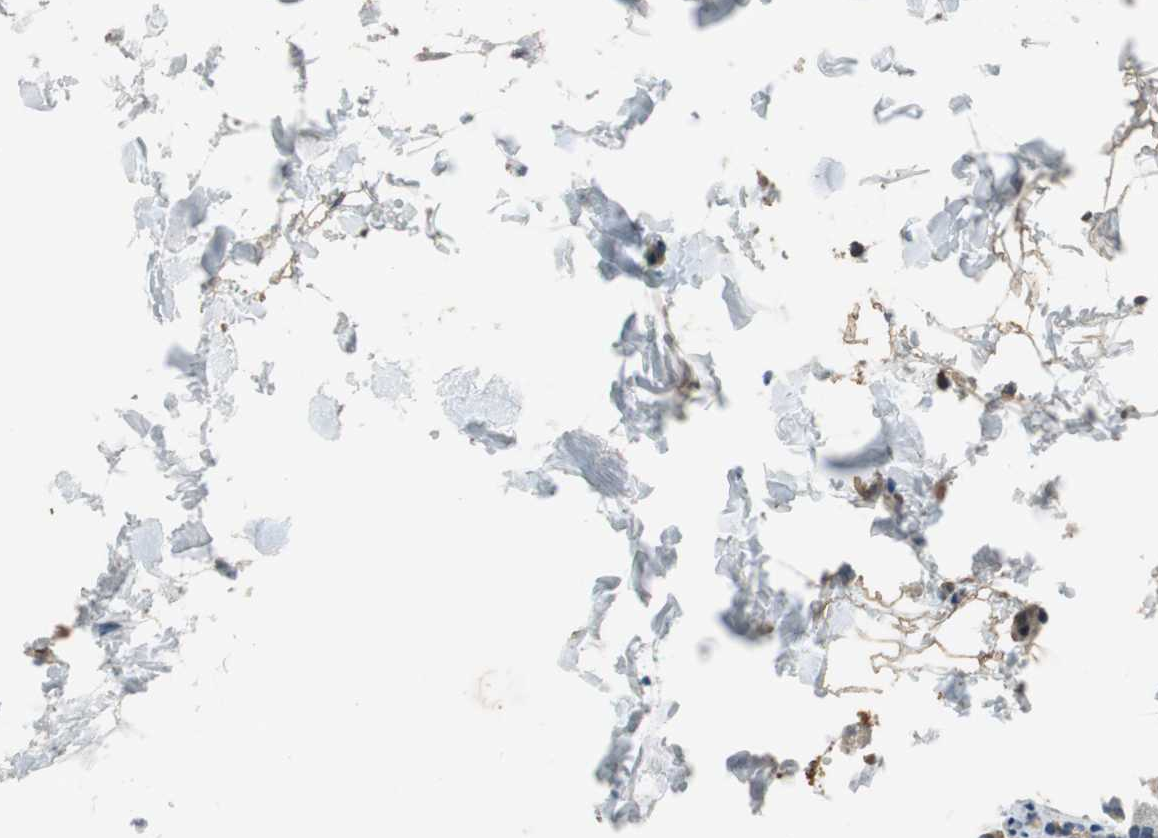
{"staining": {"intensity": "moderate", "quantity": ">75%", "location": "cytoplasmic/membranous"}, "tissue": "gallbladder", "cell_type": "Glandular cells", "image_type": "normal", "snomed": [{"axis": "morphology", "description": "Normal tissue, NOS"}, {"axis": "topography", "description": "Gallbladder"}], "caption": "IHC micrograph of unremarkable gallbladder stained for a protein (brown), which exhibits medium levels of moderate cytoplasmic/membranous staining in about >75% of glandular cells.", "gene": "ALDH4A1", "patient": {"sex": "female", "age": 24}}